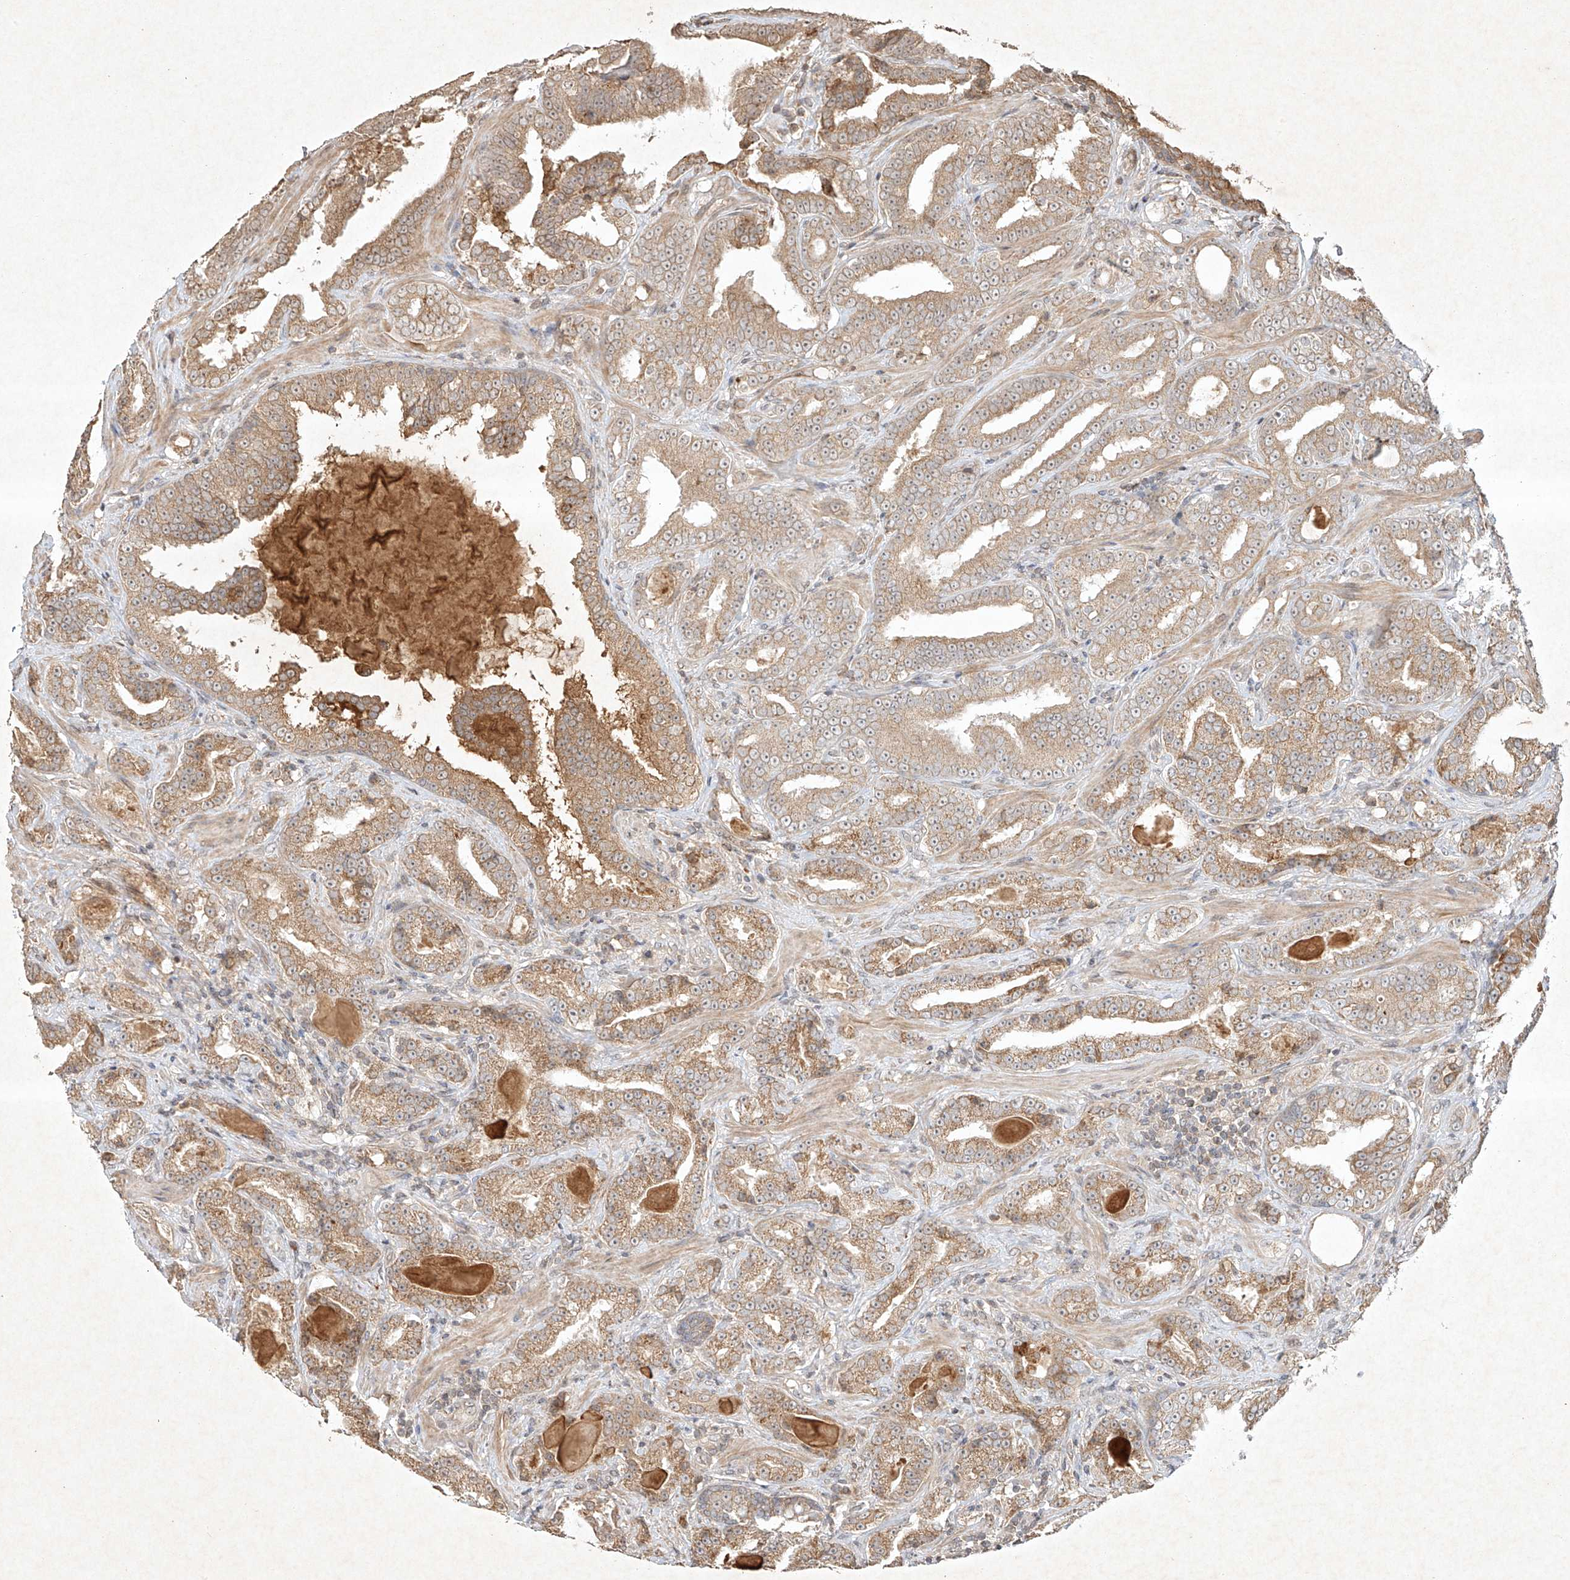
{"staining": {"intensity": "moderate", "quantity": ">75%", "location": "cytoplasmic/membranous"}, "tissue": "prostate cancer", "cell_type": "Tumor cells", "image_type": "cancer", "snomed": [{"axis": "morphology", "description": "Adenocarcinoma, Low grade"}, {"axis": "topography", "description": "Prostate"}], "caption": "There is medium levels of moderate cytoplasmic/membranous staining in tumor cells of prostate cancer (adenocarcinoma (low-grade)), as demonstrated by immunohistochemical staining (brown color).", "gene": "BTRC", "patient": {"sex": "male", "age": 60}}